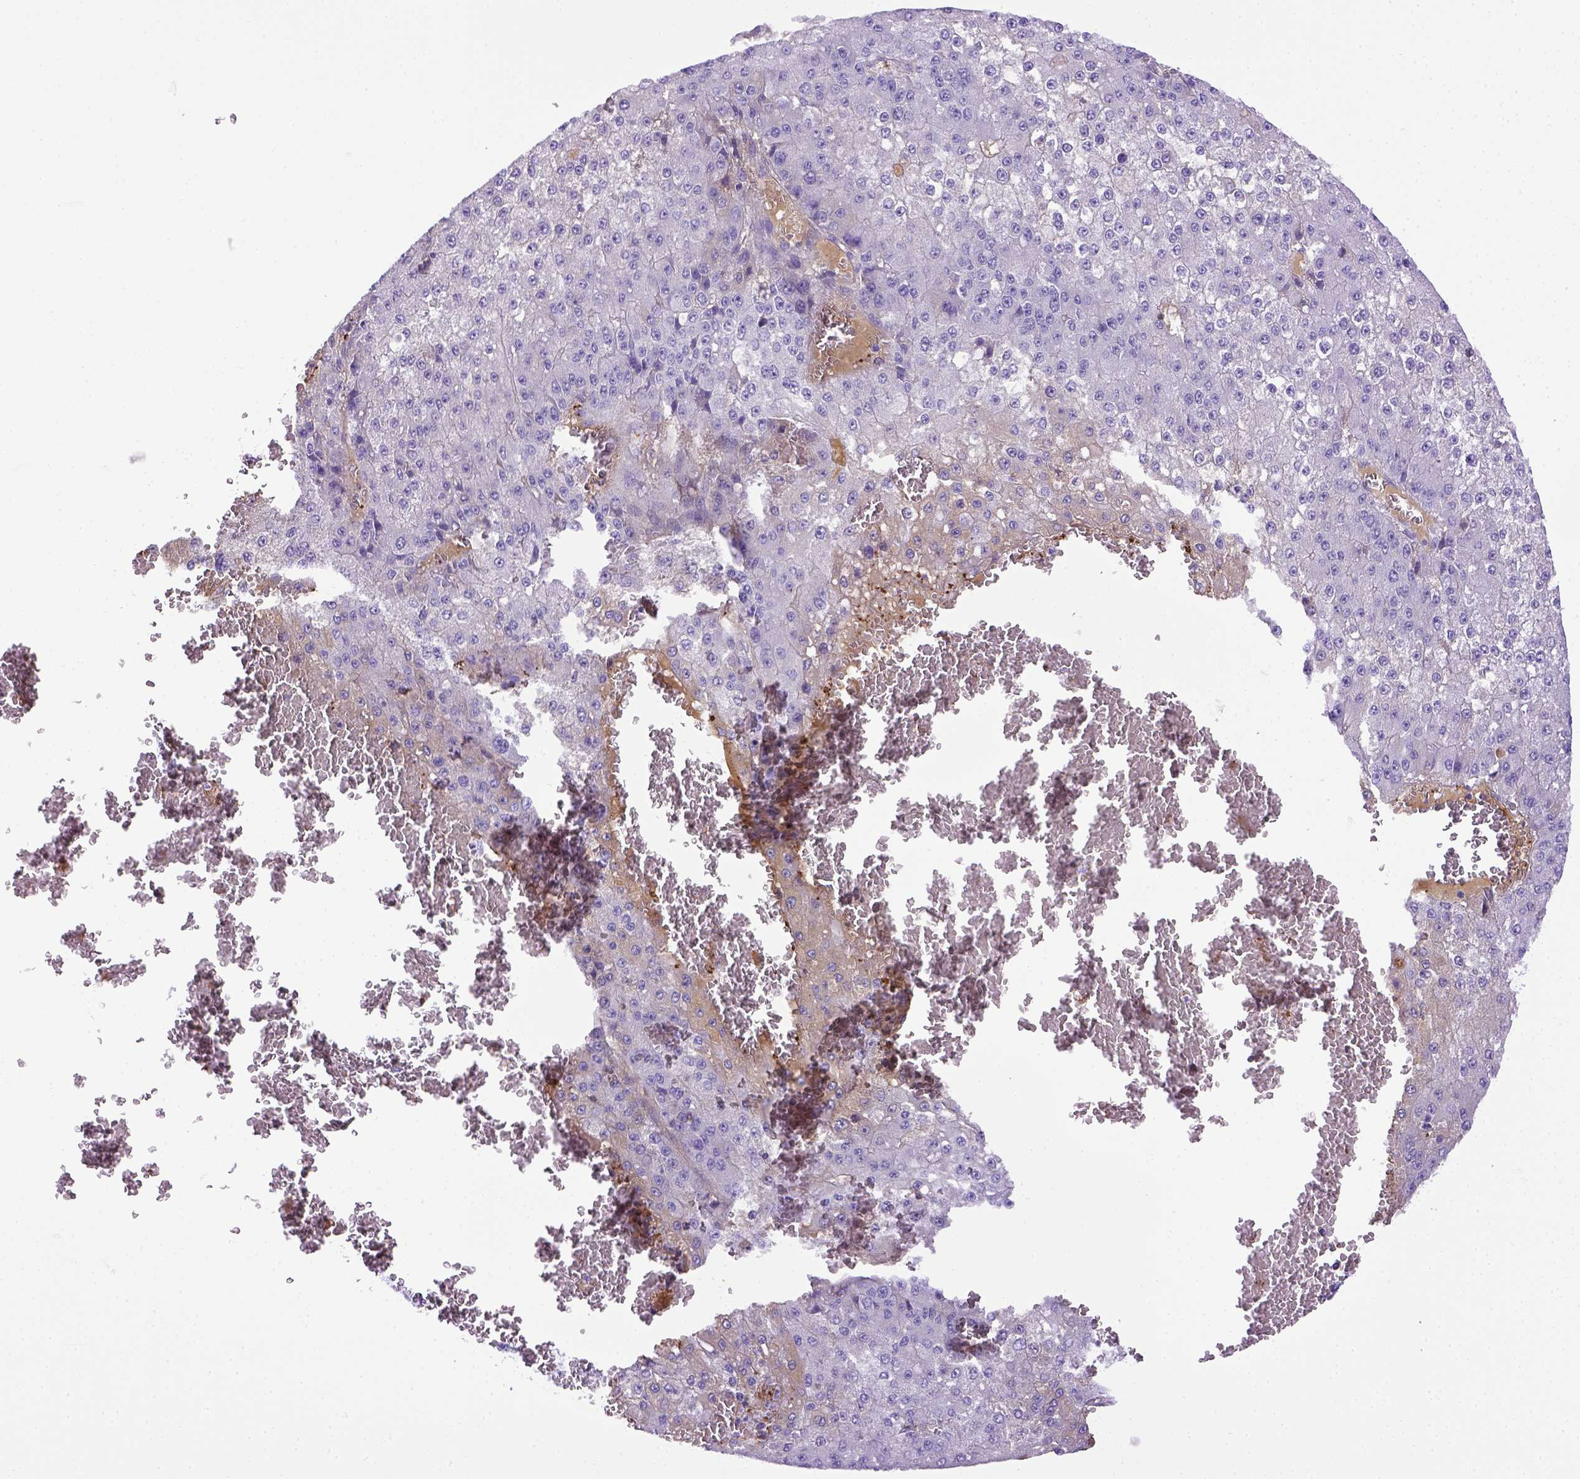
{"staining": {"intensity": "negative", "quantity": "none", "location": "none"}, "tissue": "liver cancer", "cell_type": "Tumor cells", "image_type": "cancer", "snomed": [{"axis": "morphology", "description": "Carcinoma, Hepatocellular, NOS"}, {"axis": "topography", "description": "Liver"}], "caption": "There is no significant positivity in tumor cells of hepatocellular carcinoma (liver).", "gene": "ITIH4", "patient": {"sex": "female", "age": 73}}